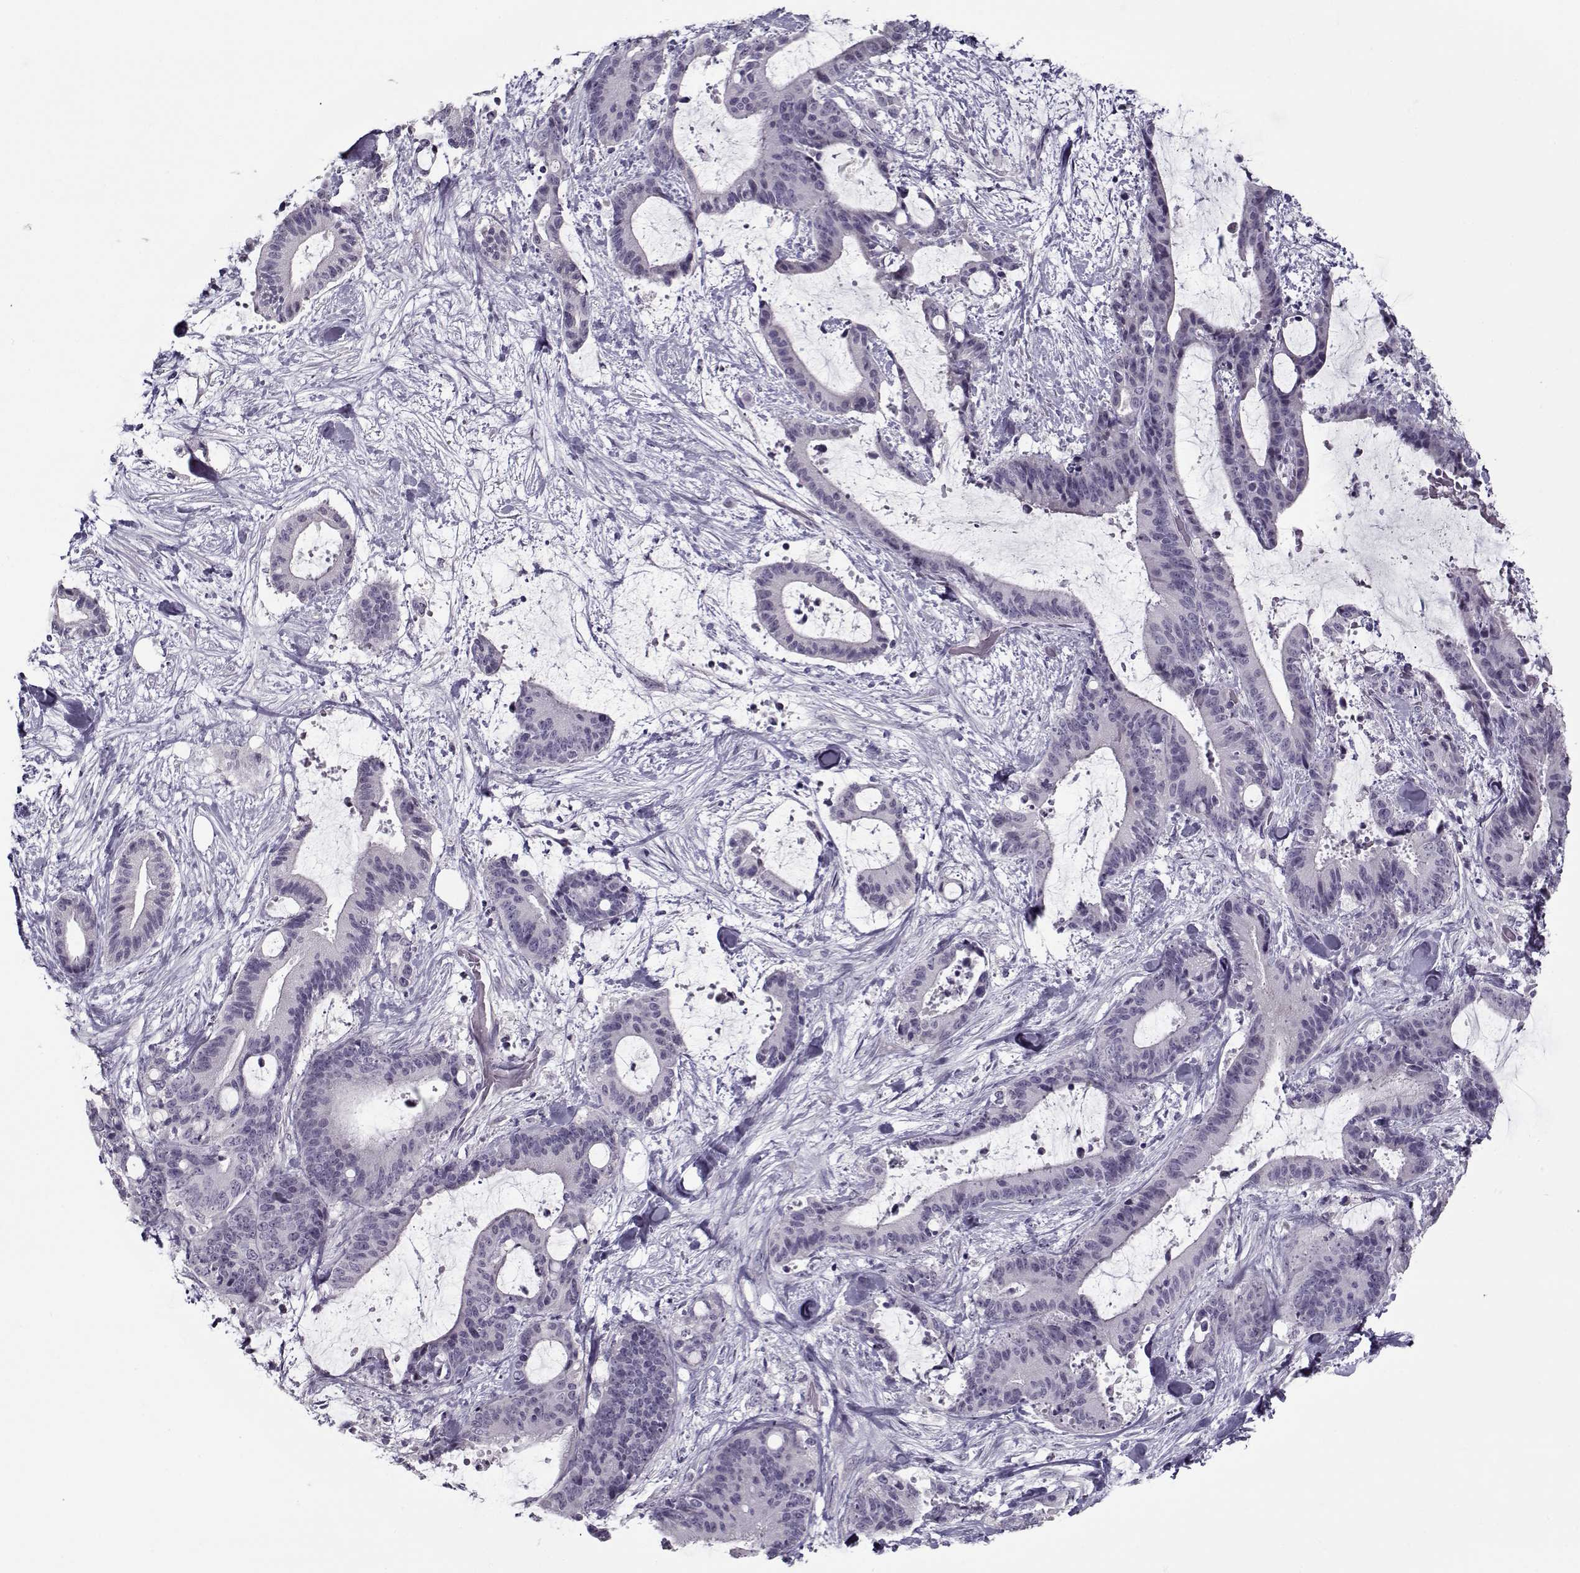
{"staining": {"intensity": "negative", "quantity": "none", "location": "none"}, "tissue": "liver cancer", "cell_type": "Tumor cells", "image_type": "cancer", "snomed": [{"axis": "morphology", "description": "Cholangiocarcinoma"}, {"axis": "topography", "description": "Liver"}], "caption": "Liver cancer (cholangiocarcinoma) was stained to show a protein in brown. There is no significant staining in tumor cells.", "gene": "CIBAR1", "patient": {"sex": "female", "age": 73}}